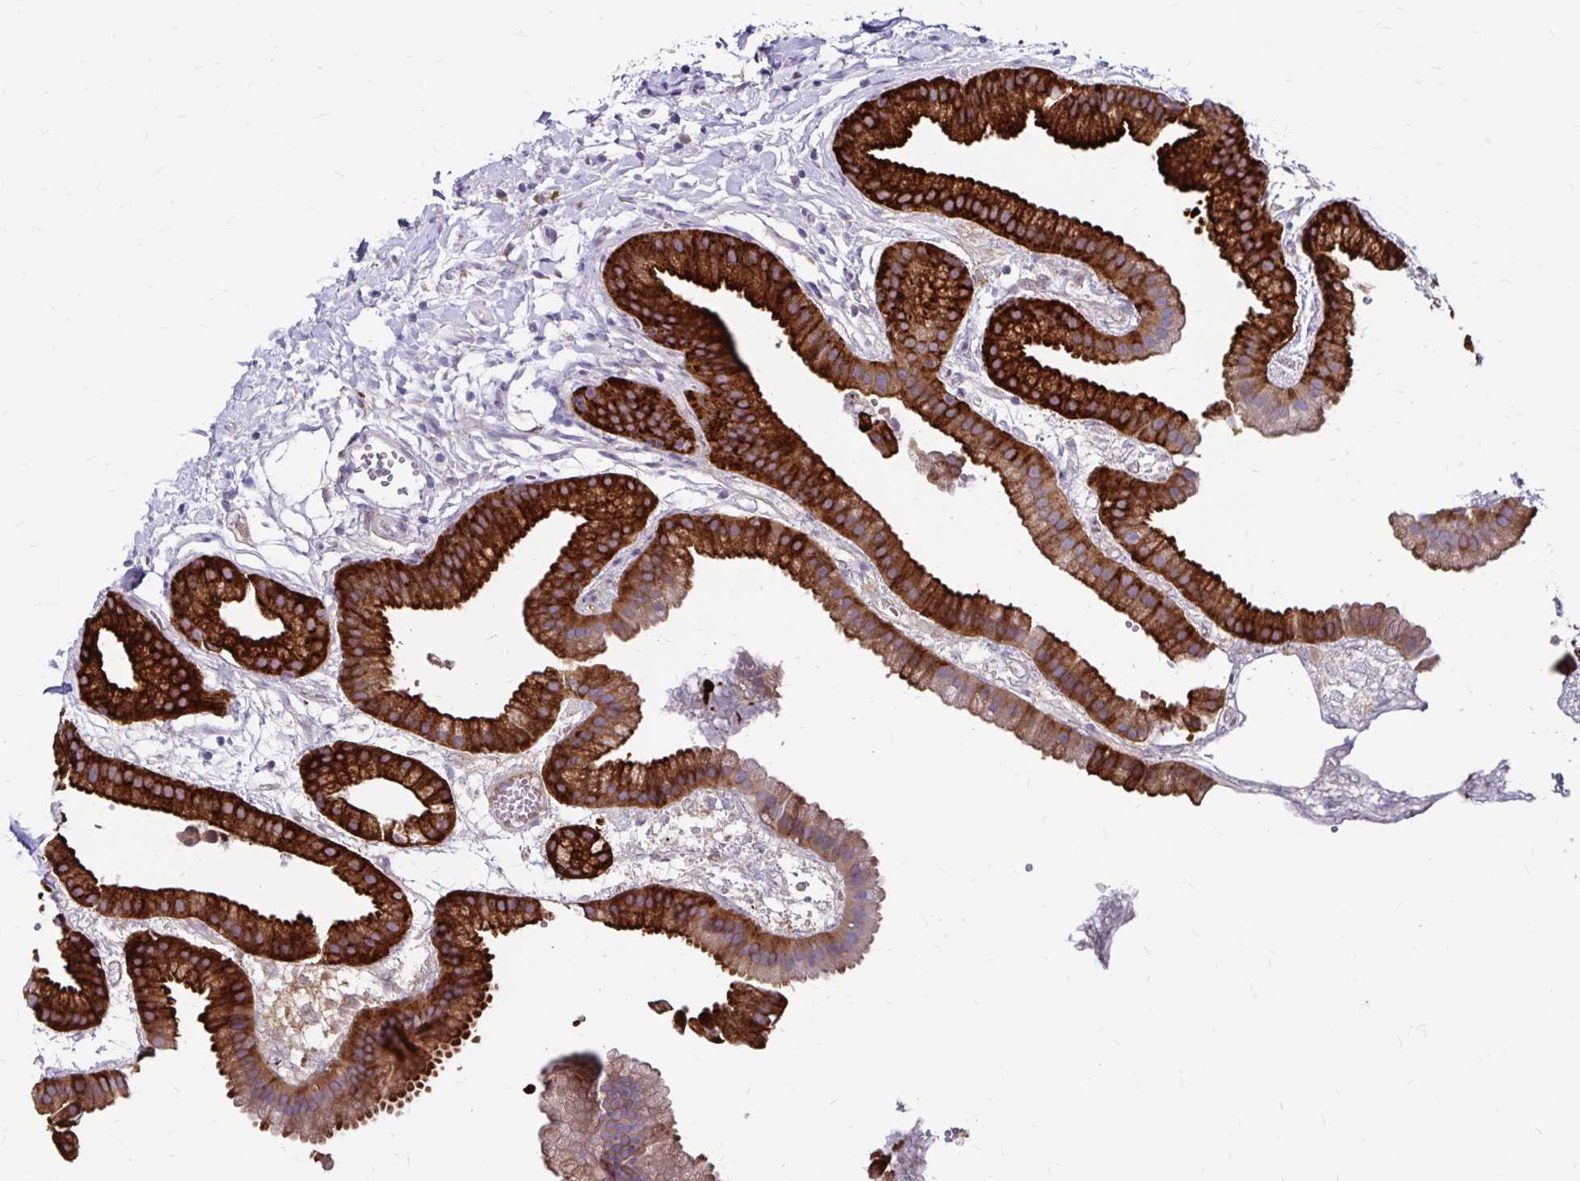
{"staining": {"intensity": "strong", "quantity": ">75%", "location": "cytoplasmic/membranous"}, "tissue": "gallbladder", "cell_type": "Glandular cells", "image_type": "normal", "snomed": [{"axis": "morphology", "description": "Normal tissue, NOS"}, {"axis": "topography", "description": "Gallbladder"}], "caption": "Strong cytoplasmic/membranous protein staining is seen in about >75% of glandular cells in gallbladder. The staining was performed using DAB, with brown indicating positive protein expression. Nuclei are stained blue with hematoxylin.", "gene": "TNS3", "patient": {"sex": "female", "age": 63}}